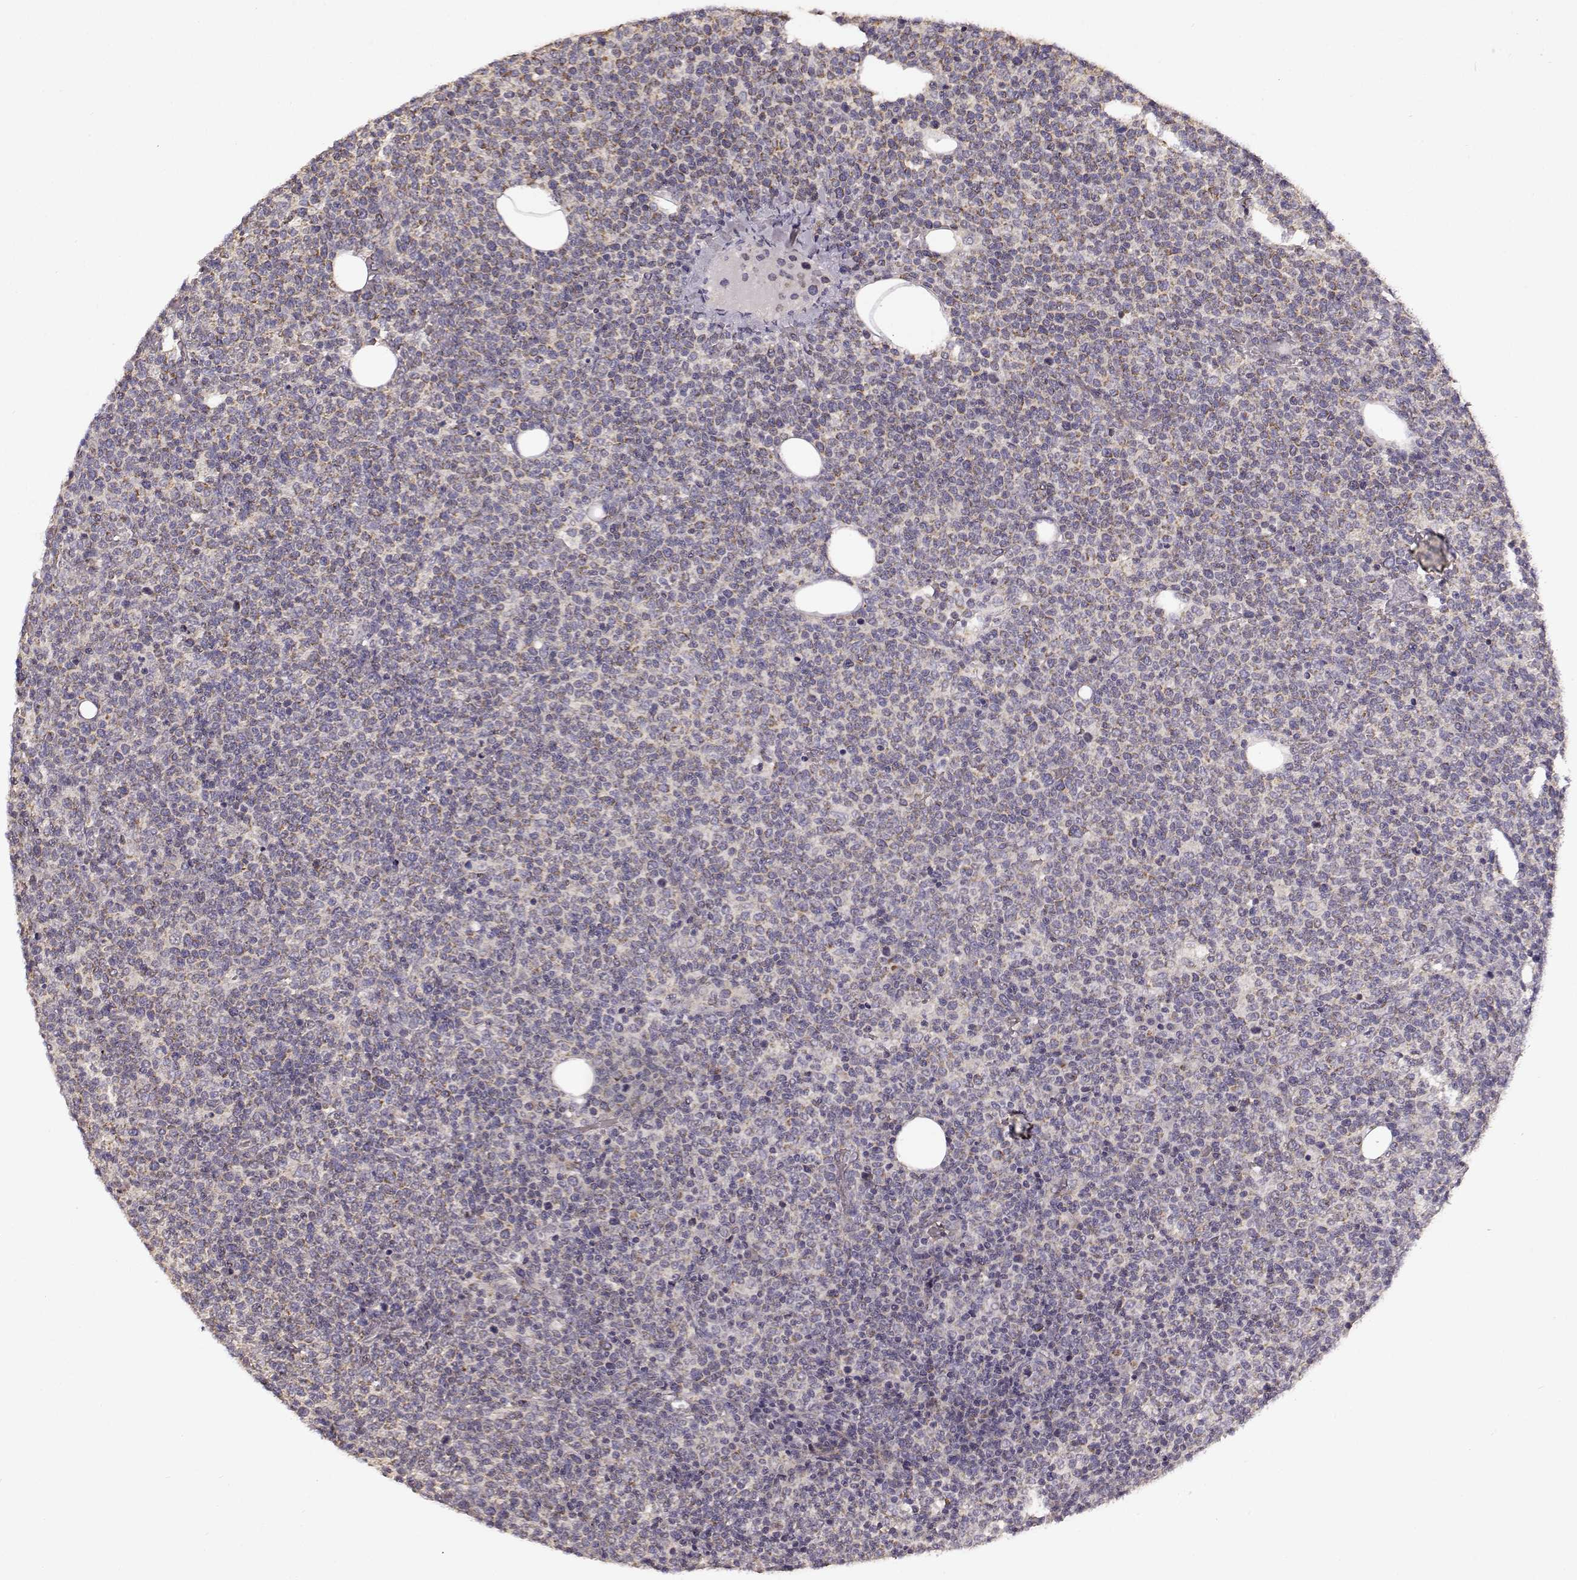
{"staining": {"intensity": "weak", "quantity": "25%-75%", "location": "cytoplasmic/membranous"}, "tissue": "lymphoma", "cell_type": "Tumor cells", "image_type": "cancer", "snomed": [{"axis": "morphology", "description": "Malignant lymphoma, non-Hodgkin's type, High grade"}, {"axis": "topography", "description": "Lymph node"}], "caption": "Lymphoma stained with DAB (3,3'-diaminobenzidine) immunohistochemistry exhibits low levels of weak cytoplasmic/membranous staining in about 25%-75% of tumor cells. The staining was performed using DAB (3,3'-diaminobenzidine), with brown indicating positive protein expression. Nuclei are stained blue with hematoxylin.", "gene": "ERBB3", "patient": {"sex": "male", "age": 61}}